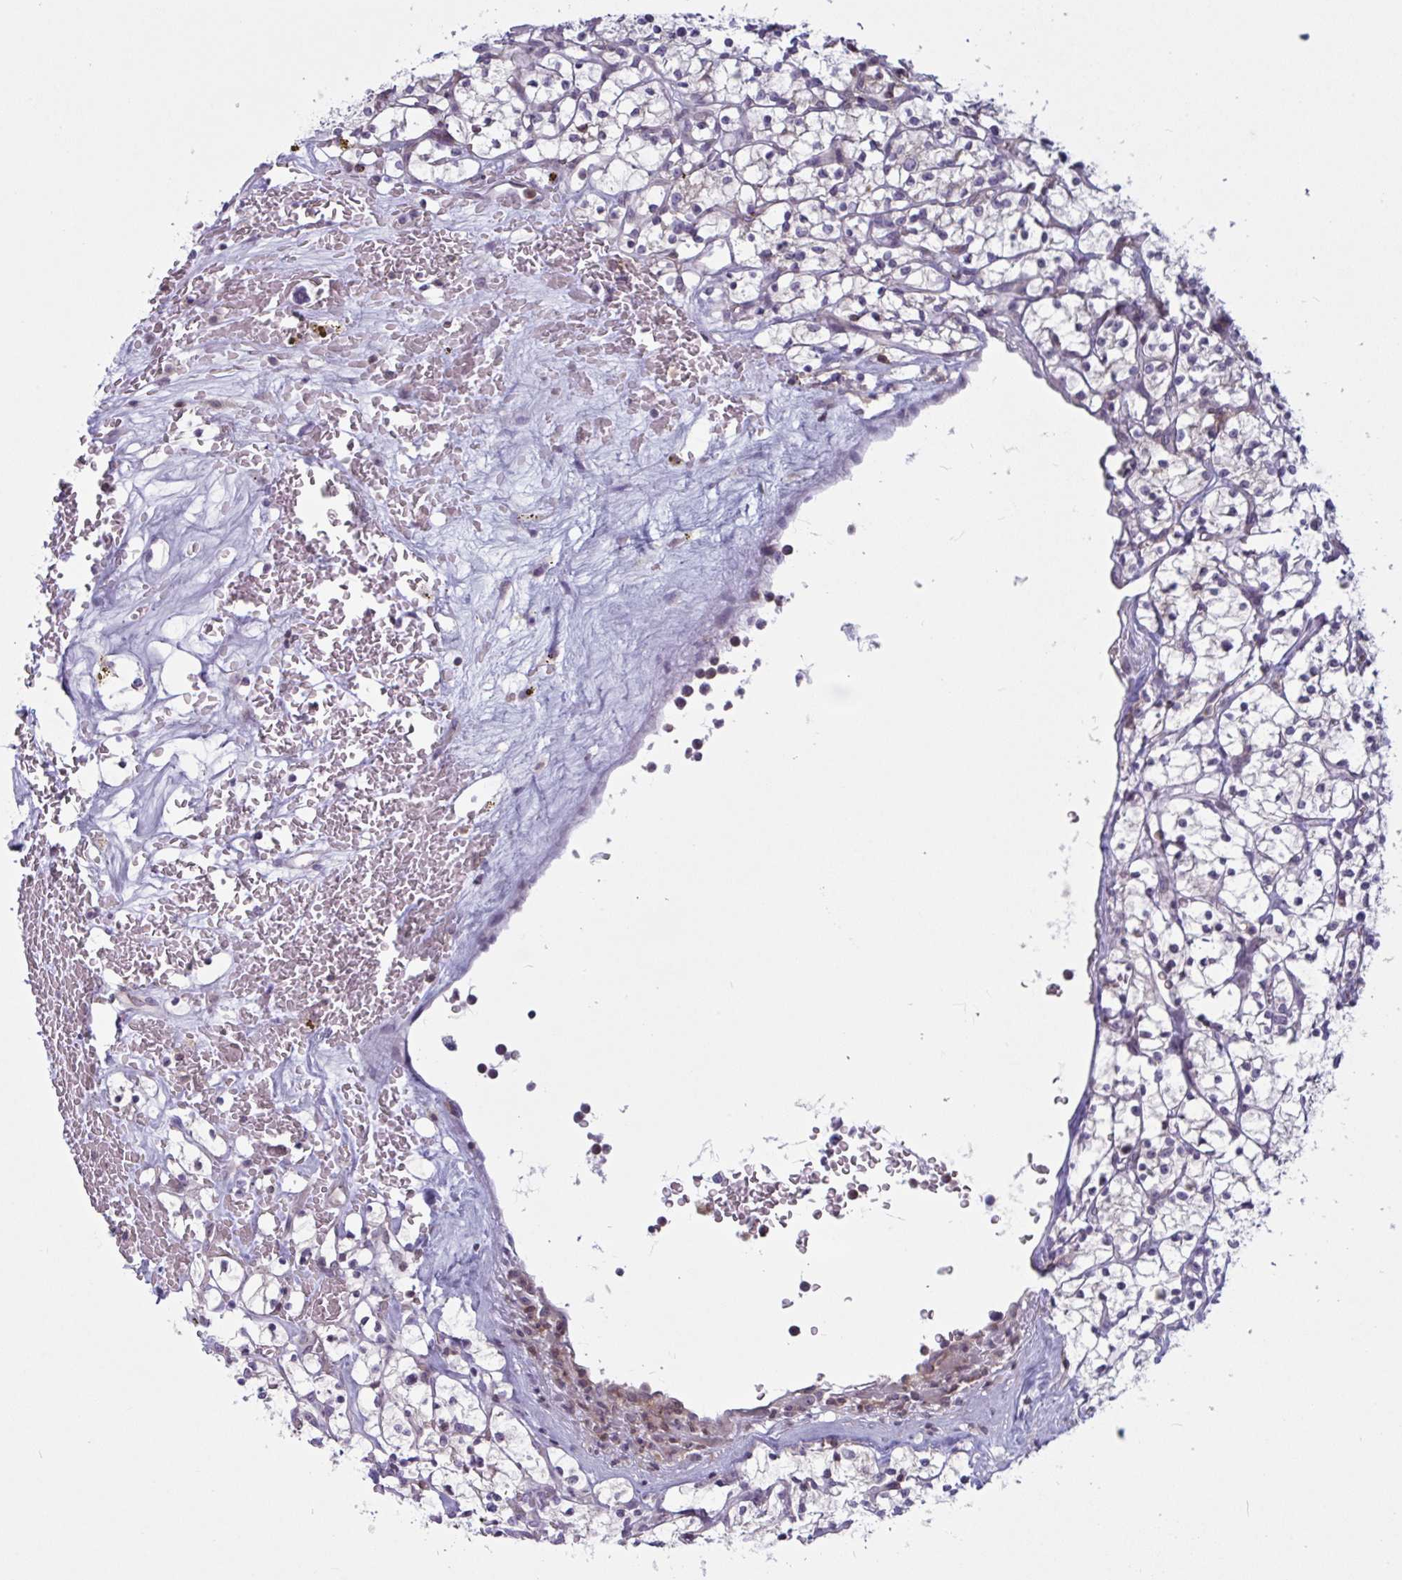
{"staining": {"intensity": "negative", "quantity": "none", "location": "none"}, "tissue": "renal cancer", "cell_type": "Tumor cells", "image_type": "cancer", "snomed": [{"axis": "morphology", "description": "Adenocarcinoma, NOS"}, {"axis": "topography", "description": "Kidney"}], "caption": "Protein analysis of renal cancer shows no significant positivity in tumor cells. The staining was performed using DAB to visualize the protein expression in brown, while the nuclei were stained in blue with hematoxylin (Magnification: 20x).", "gene": "TANK", "patient": {"sex": "female", "age": 64}}